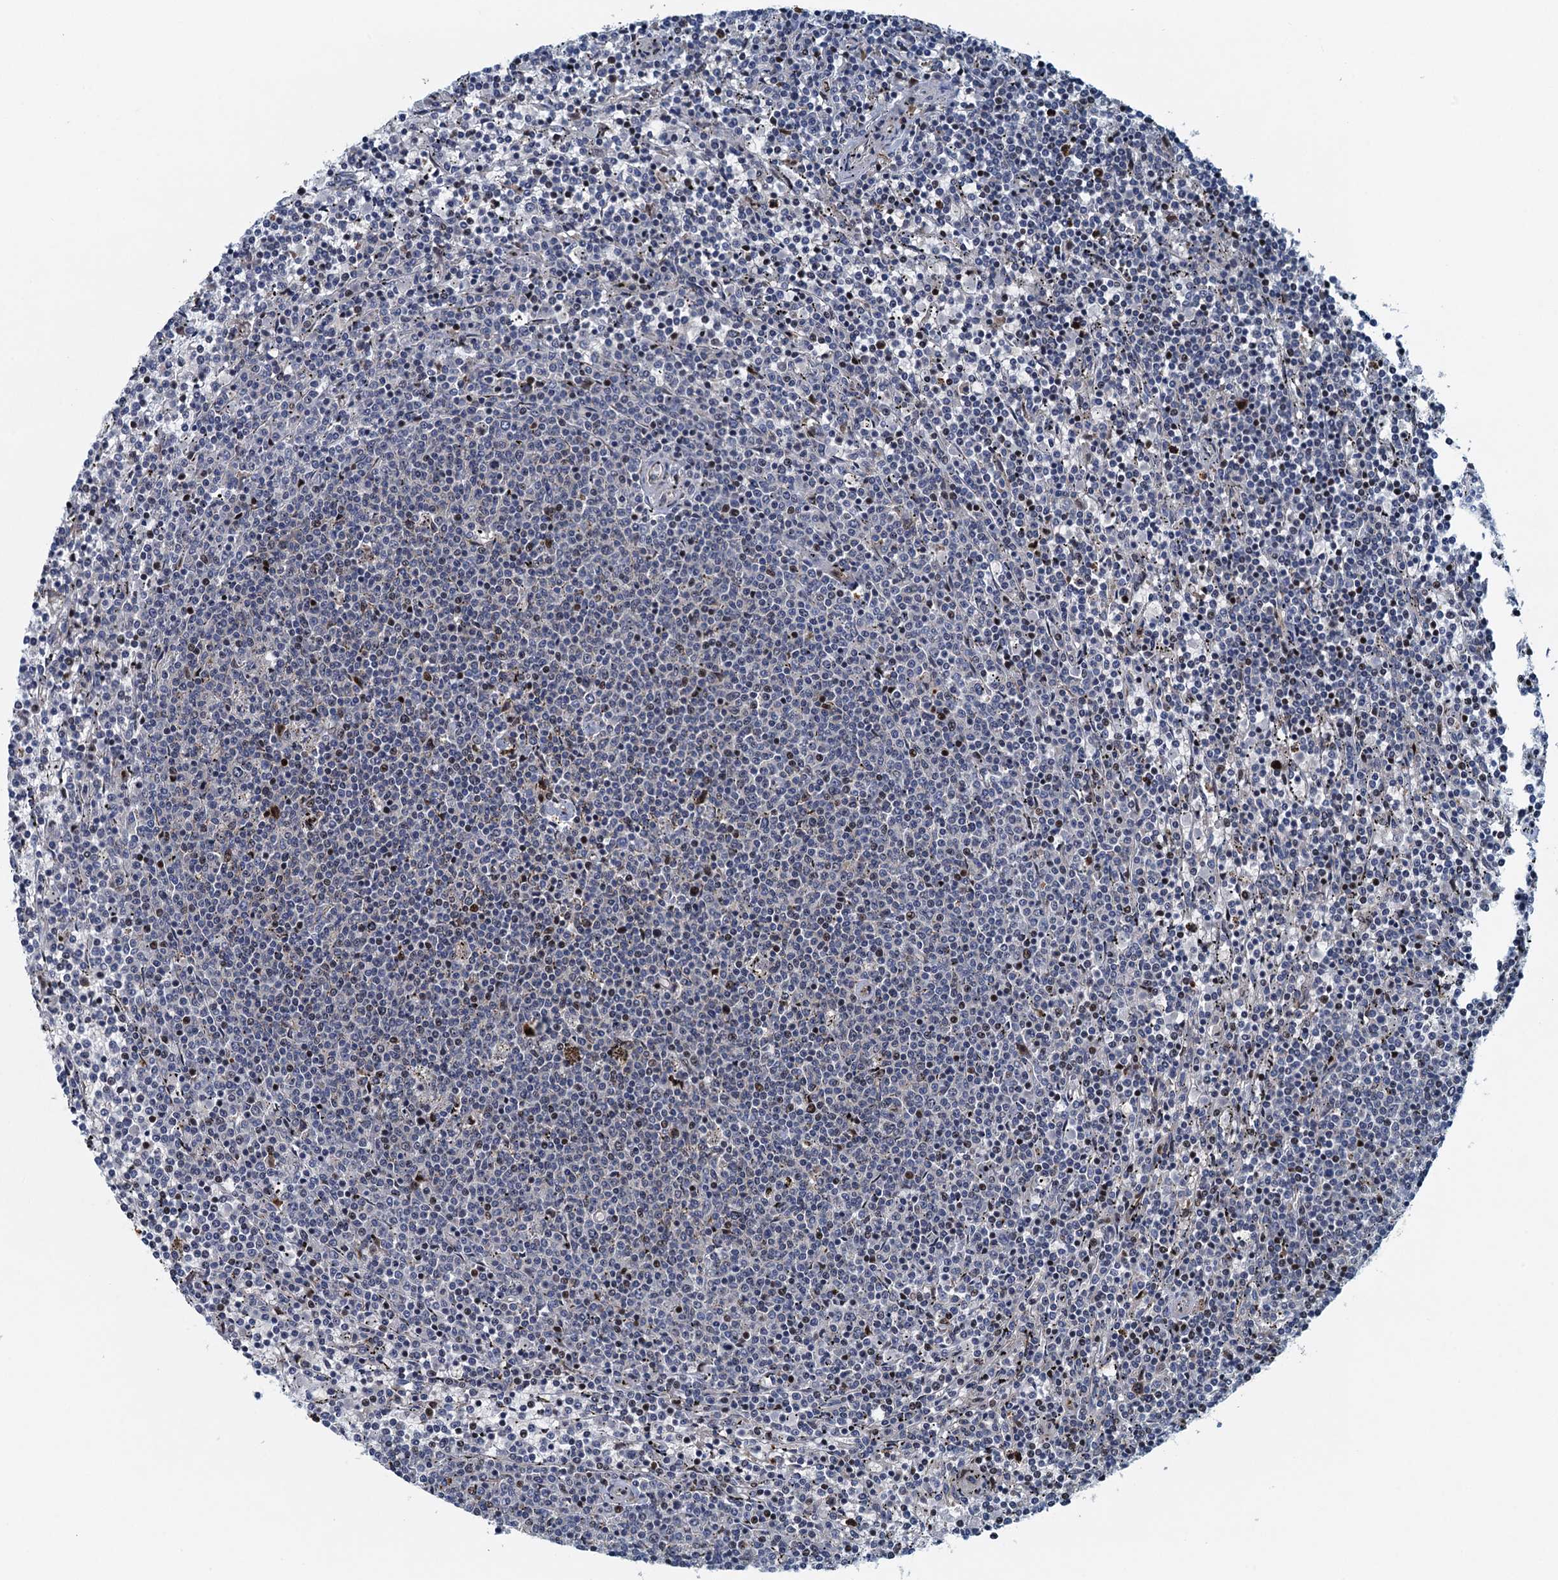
{"staining": {"intensity": "negative", "quantity": "none", "location": "none"}, "tissue": "lymphoma", "cell_type": "Tumor cells", "image_type": "cancer", "snomed": [{"axis": "morphology", "description": "Malignant lymphoma, non-Hodgkin's type, Low grade"}, {"axis": "topography", "description": "Spleen"}], "caption": "The micrograph reveals no significant staining in tumor cells of malignant lymphoma, non-Hodgkin's type (low-grade).", "gene": "ANKRD13D", "patient": {"sex": "female", "age": 50}}